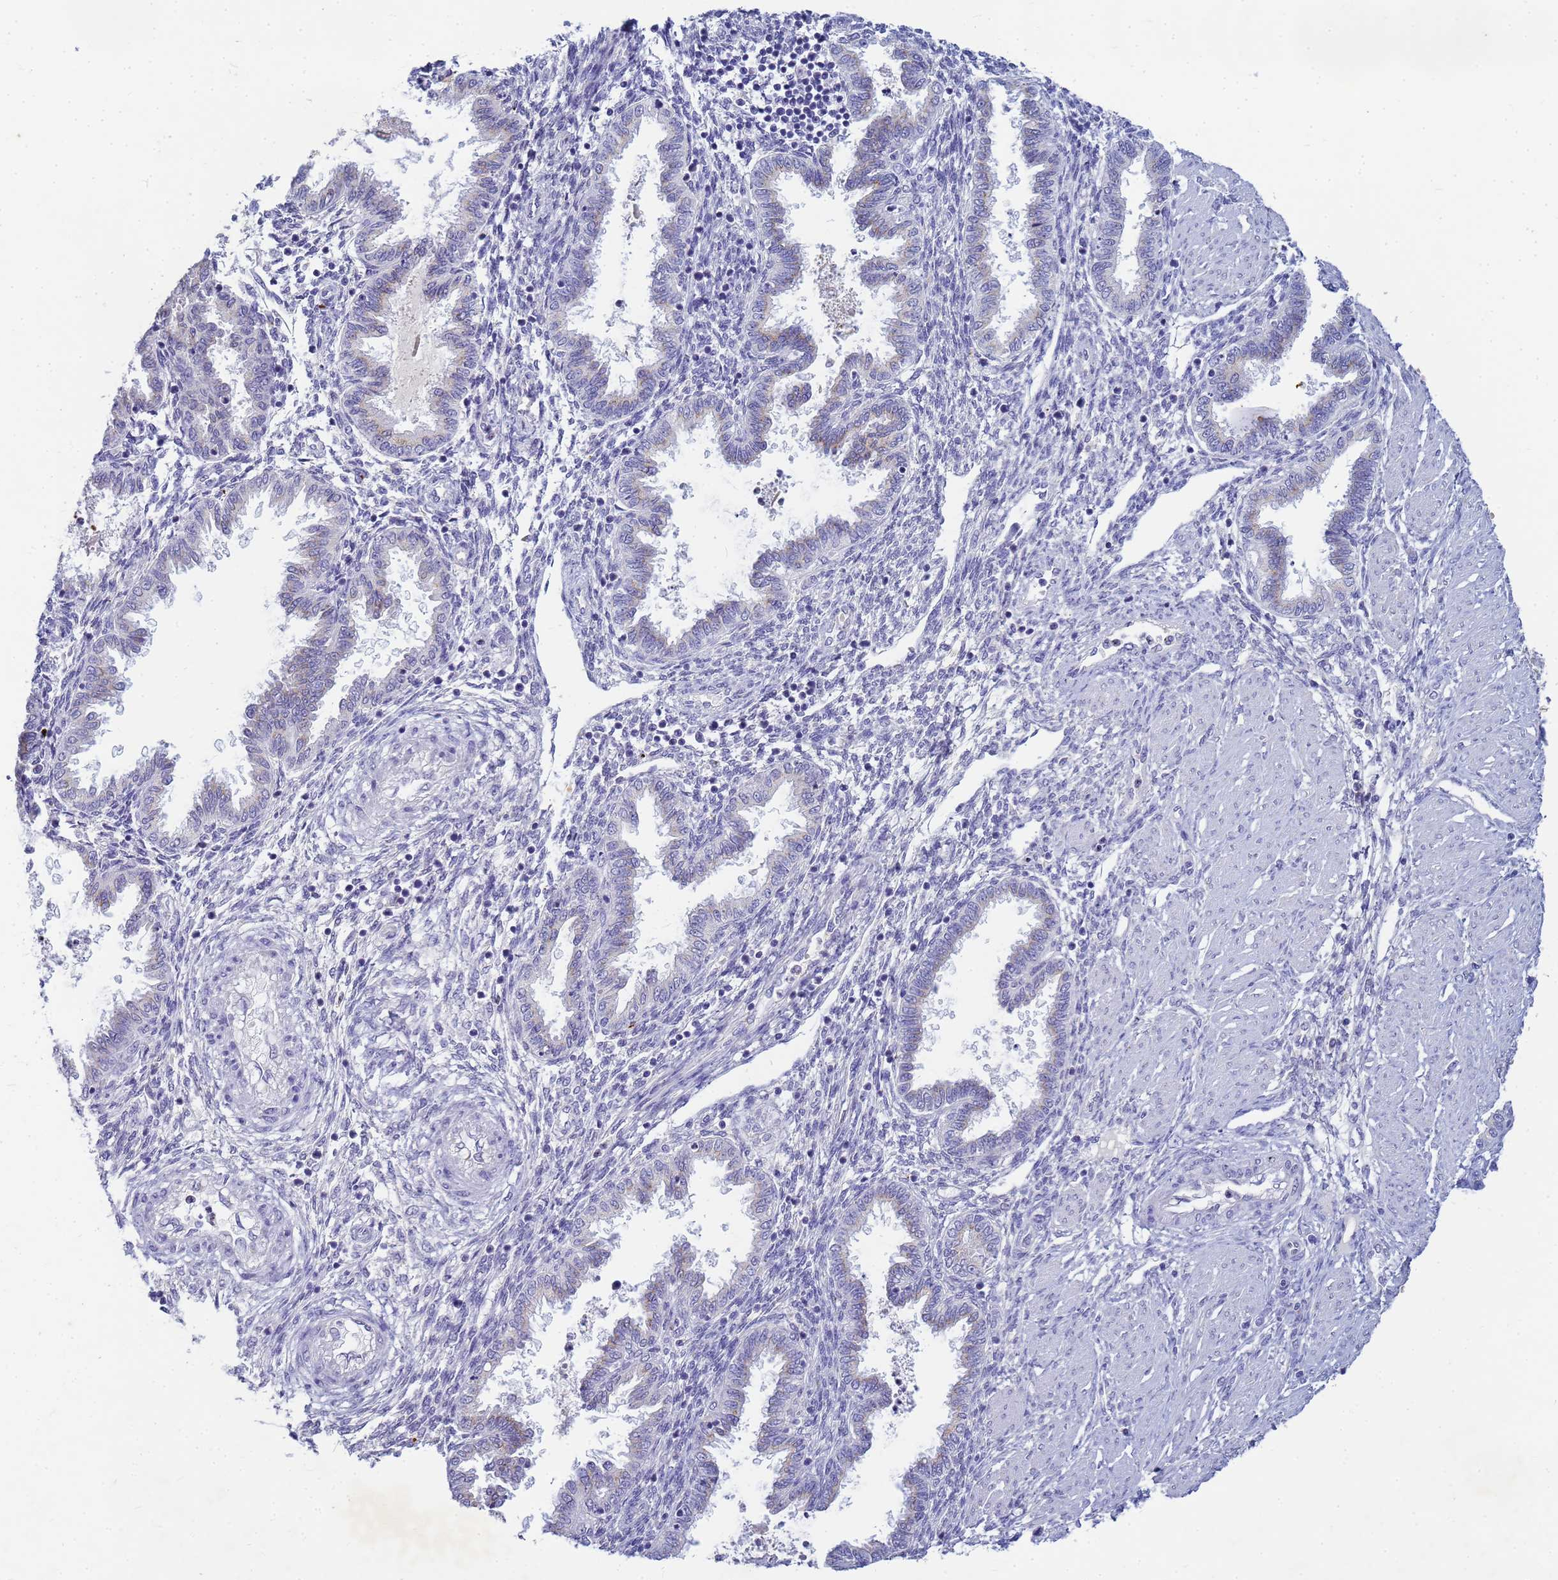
{"staining": {"intensity": "negative", "quantity": "none", "location": "none"}, "tissue": "endometrium", "cell_type": "Cells in endometrial stroma", "image_type": "normal", "snomed": [{"axis": "morphology", "description": "Normal tissue, NOS"}, {"axis": "topography", "description": "Endometrium"}], "caption": "Immunohistochemical staining of normal human endometrium reveals no significant expression in cells in endometrial stroma. (DAB immunohistochemistry (IHC) visualized using brightfield microscopy, high magnification).", "gene": "B3GNT8", "patient": {"sex": "female", "age": 33}}